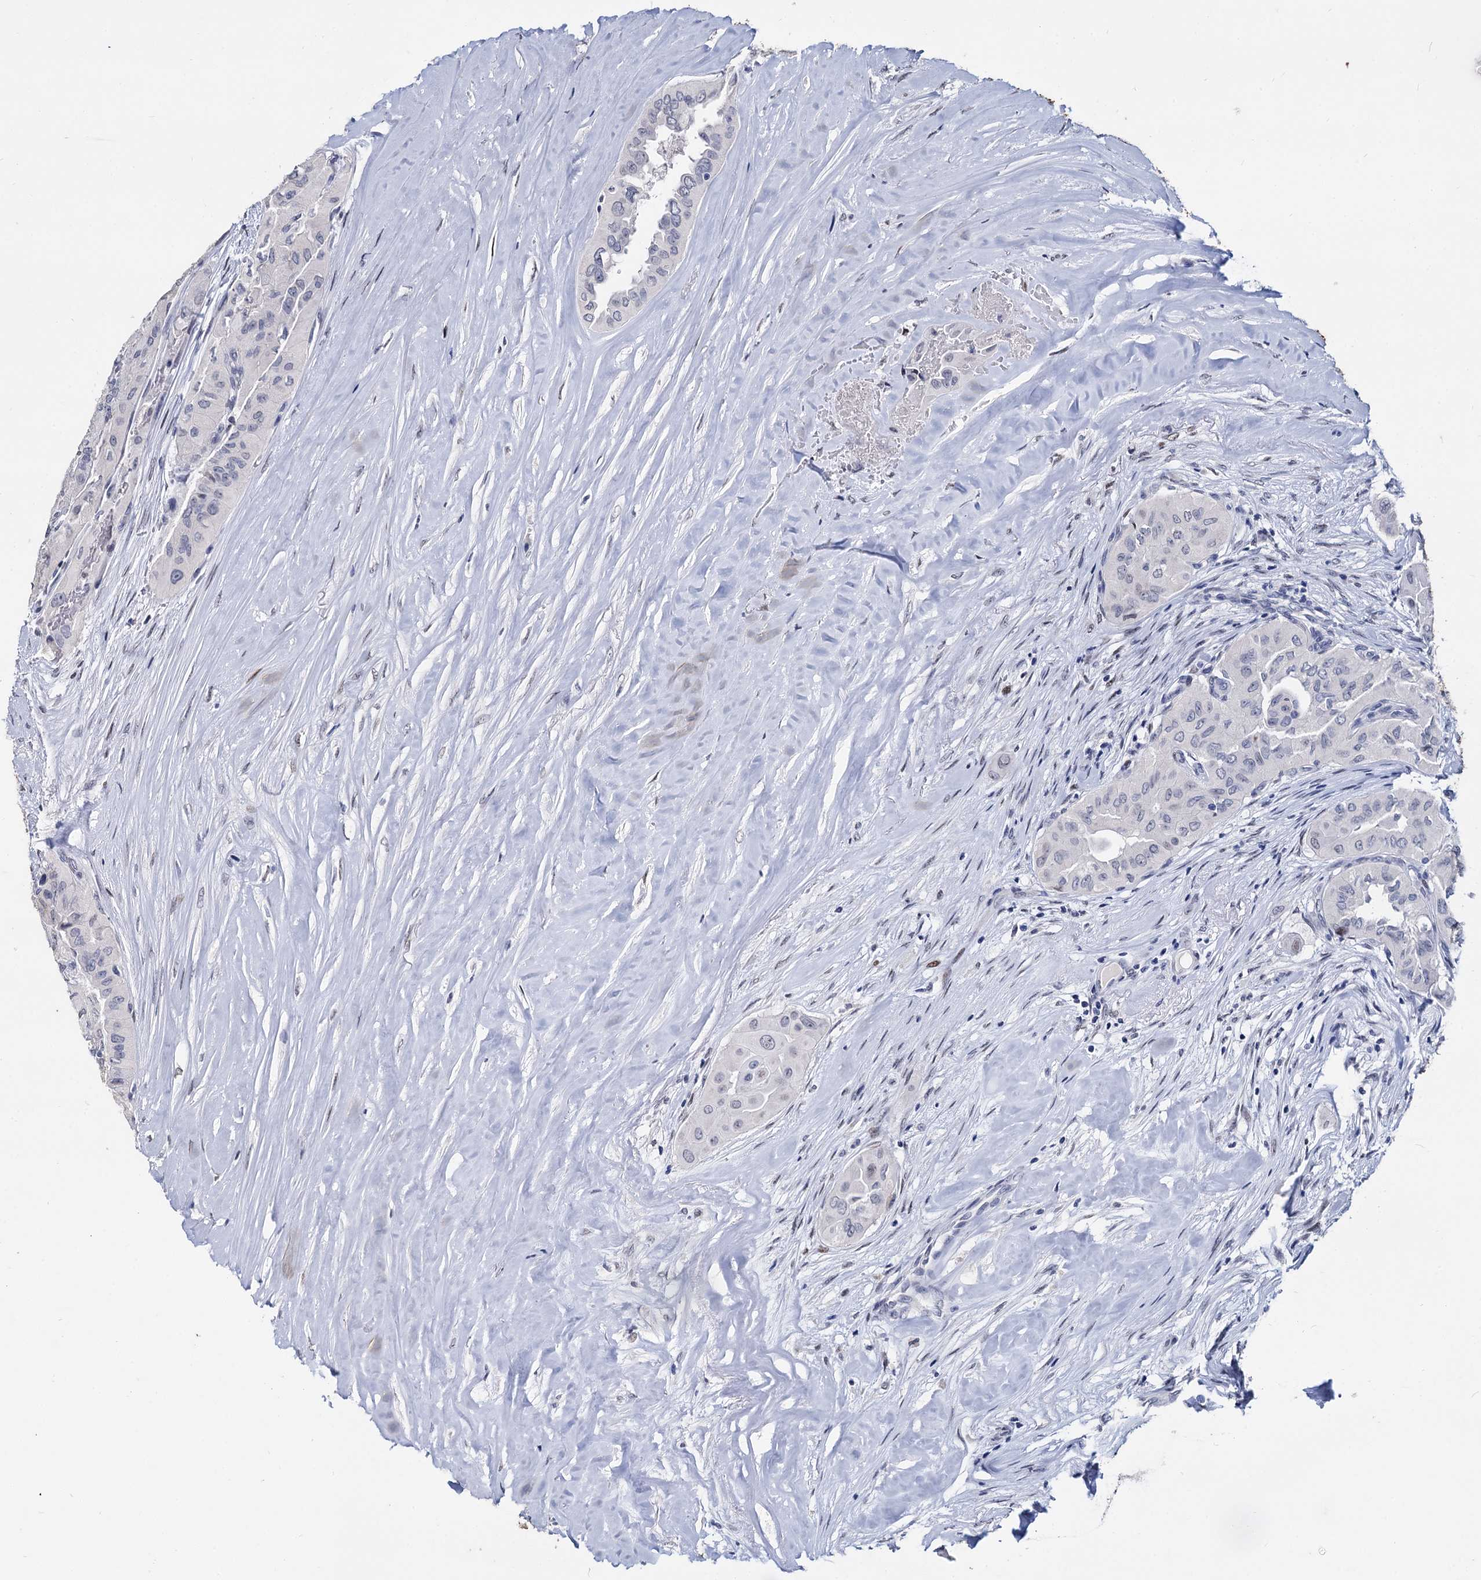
{"staining": {"intensity": "negative", "quantity": "none", "location": "none"}, "tissue": "thyroid cancer", "cell_type": "Tumor cells", "image_type": "cancer", "snomed": [{"axis": "morphology", "description": "Papillary adenocarcinoma, NOS"}, {"axis": "topography", "description": "Thyroid gland"}], "caption": "This photomicrograph is of thyroid papillary adenocarcinoma stained with immunohistochemistry to label a protein in brown with the nuclei are counter-stained blue. There is no staining in tumor cells.", "gene": "MAGEA4", "patient": {"sex": "female", "age": 59}}